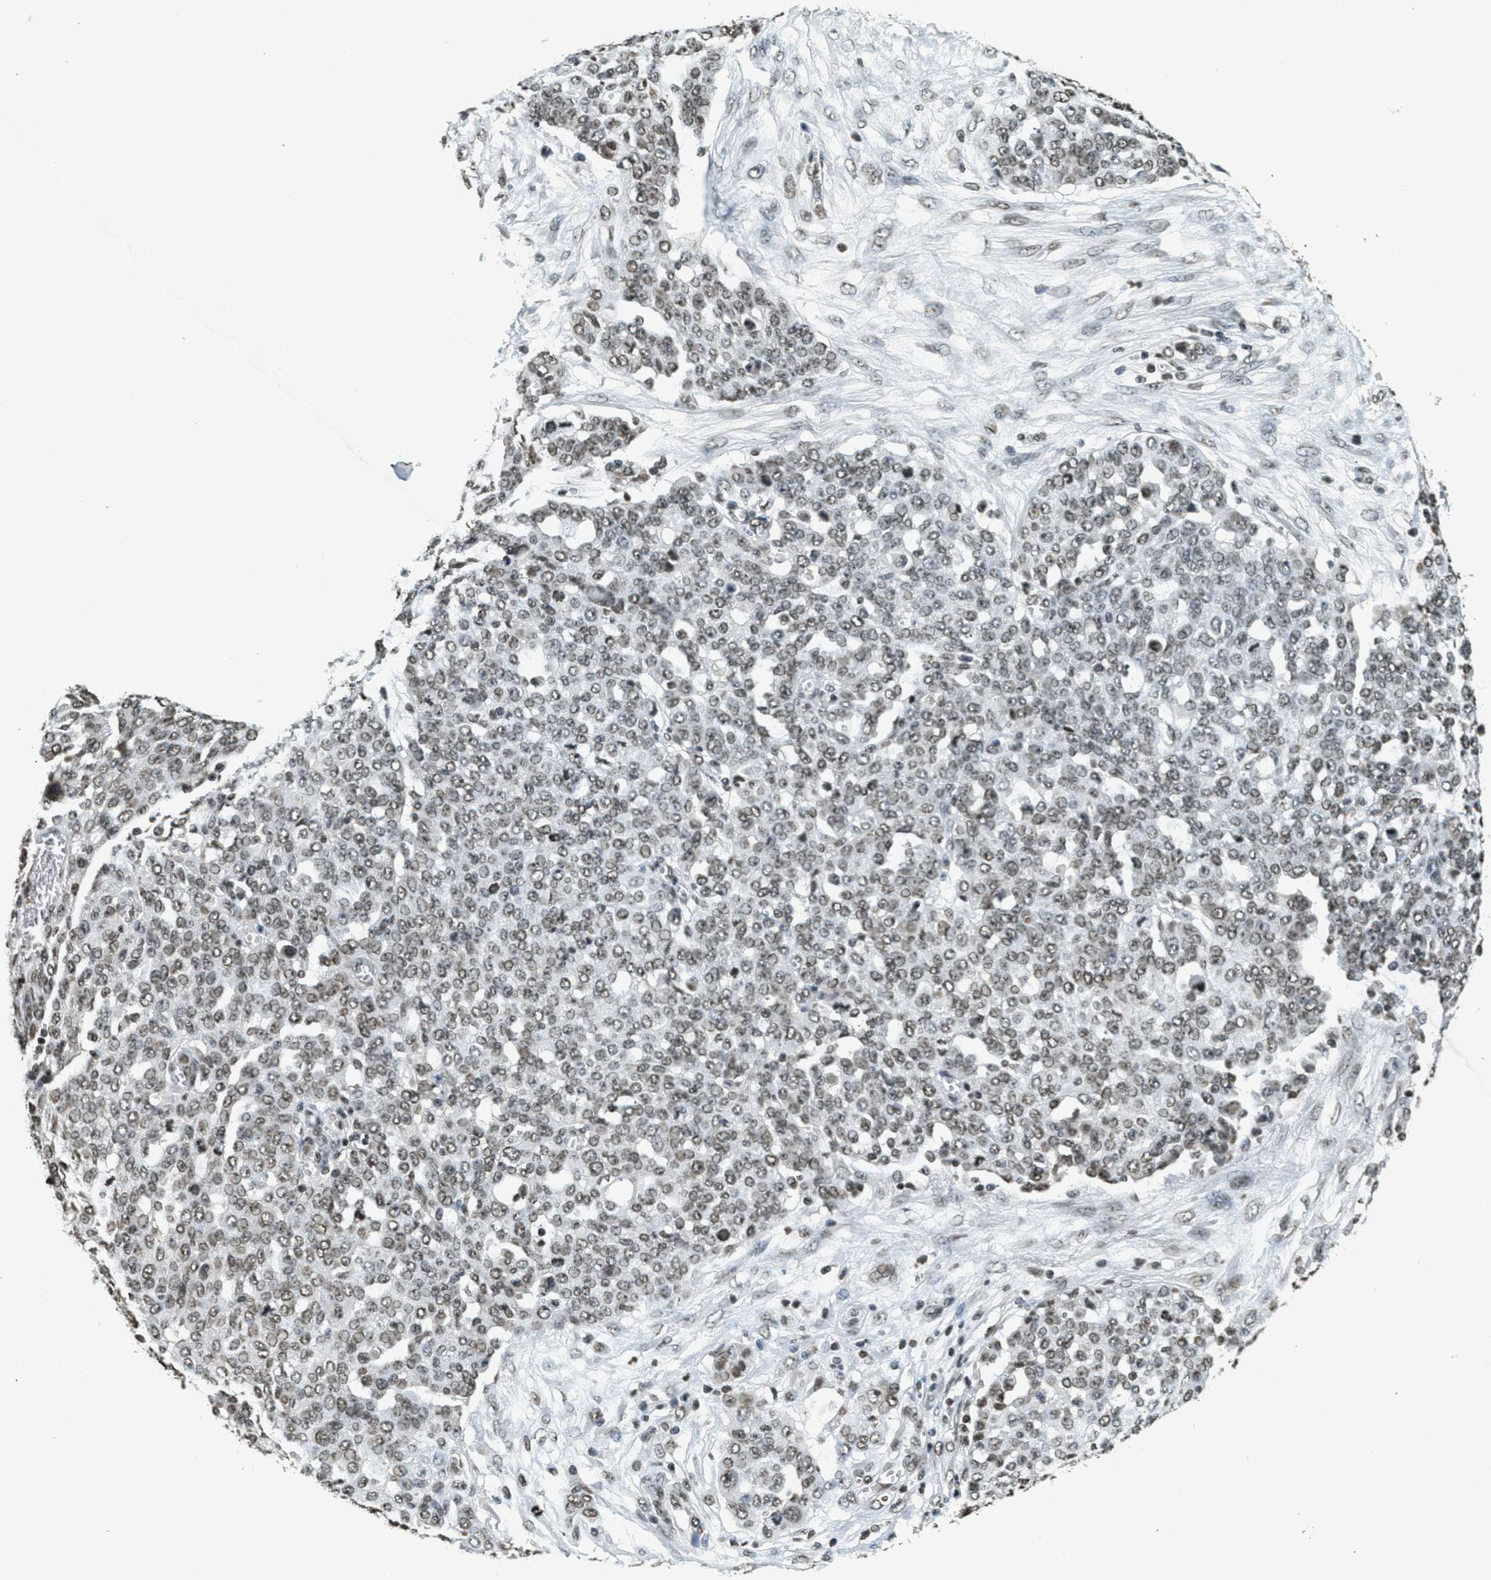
{"staining": {"intensity": "moderate", "quantity": ">75%", "location": "nuclear"}, "tissue": "ovarian cancer", "cell_type": "Tumor cells", "image_type": "cancer", "snomed": [{"axis": "morphology", "description": "Cystadenocarcinoma, serous, NOS"}, {"axis": "topography", "description": "Soft tissue"}, {"axis": "topography", "description": "Ovary"}], "caption": "Protein staining of ovarian cancer (serous cystadenocarcinoma) tissue reveals moderate nuclear staining in approximately >75% of tumor cells. The staining is performed using DAB (3,3'-diaminobenzidine) brown chromogen to label protein expression. The nuclei are counter-stained blue using hematoxylin.", "gene": "LDB2", "patient": {"sex": "female", "age": 57}}